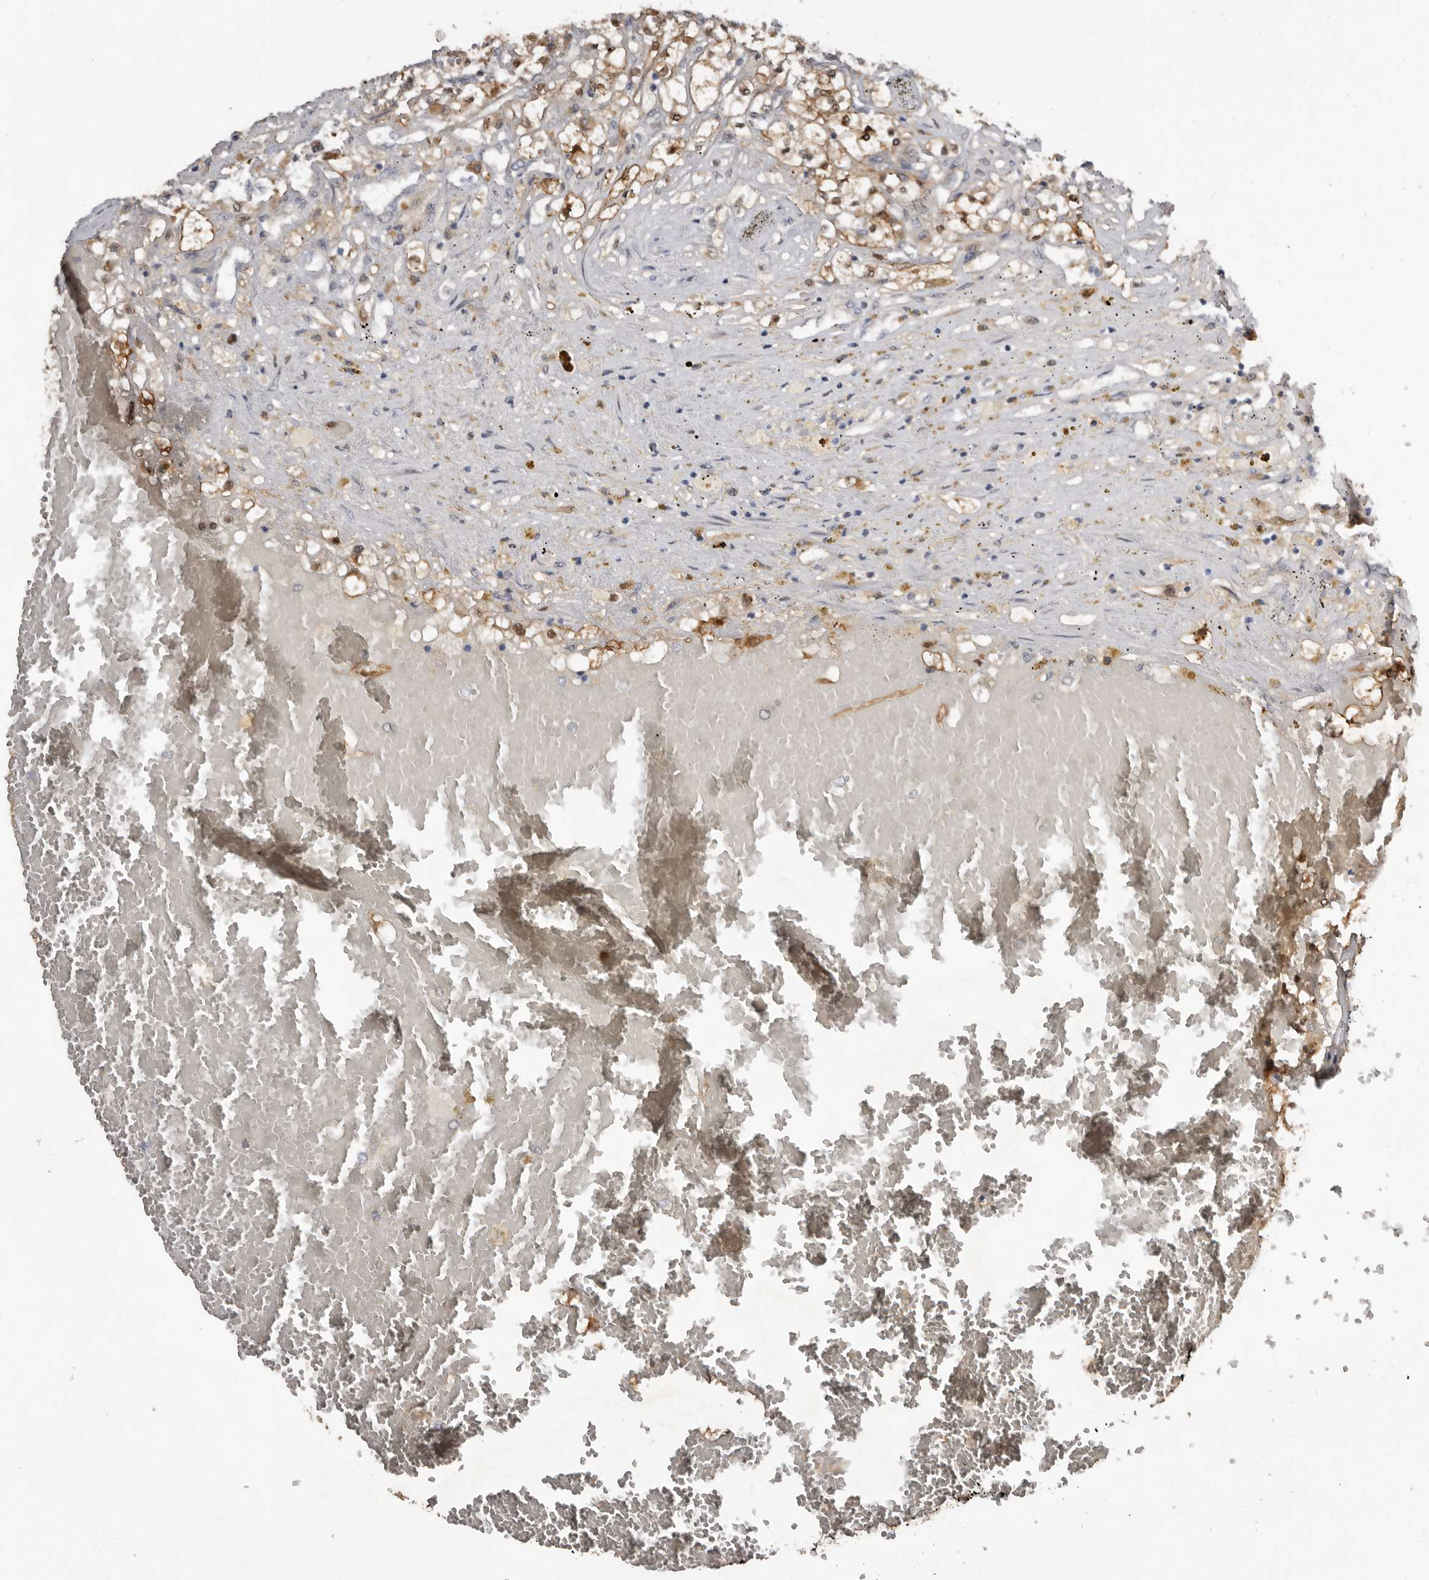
{"staining": {"intensity": "moderate", "quantity": ">75%", "location": "cytoplasmic/membranous"}, "tissue": "renal cancer", "cell_type": "Tumor cells", "image_type": "cancer", "snomed": [{"axis": "morphology", "description": "Normal tissue, NOS"}, {"axis": "morphology", "description": "Adenocarcinoma, NOS"}, {"axis": "topography", "description": "Kidney"}], "caption": "Renal cancer (adenocarcinoma) stained for a protein (brown) displays moderate cytoplasmic/membranous positive positivity in about >75% of tumor cells.", "gene": "RBKS", "patient": {"sex": "male", "age": 68}}